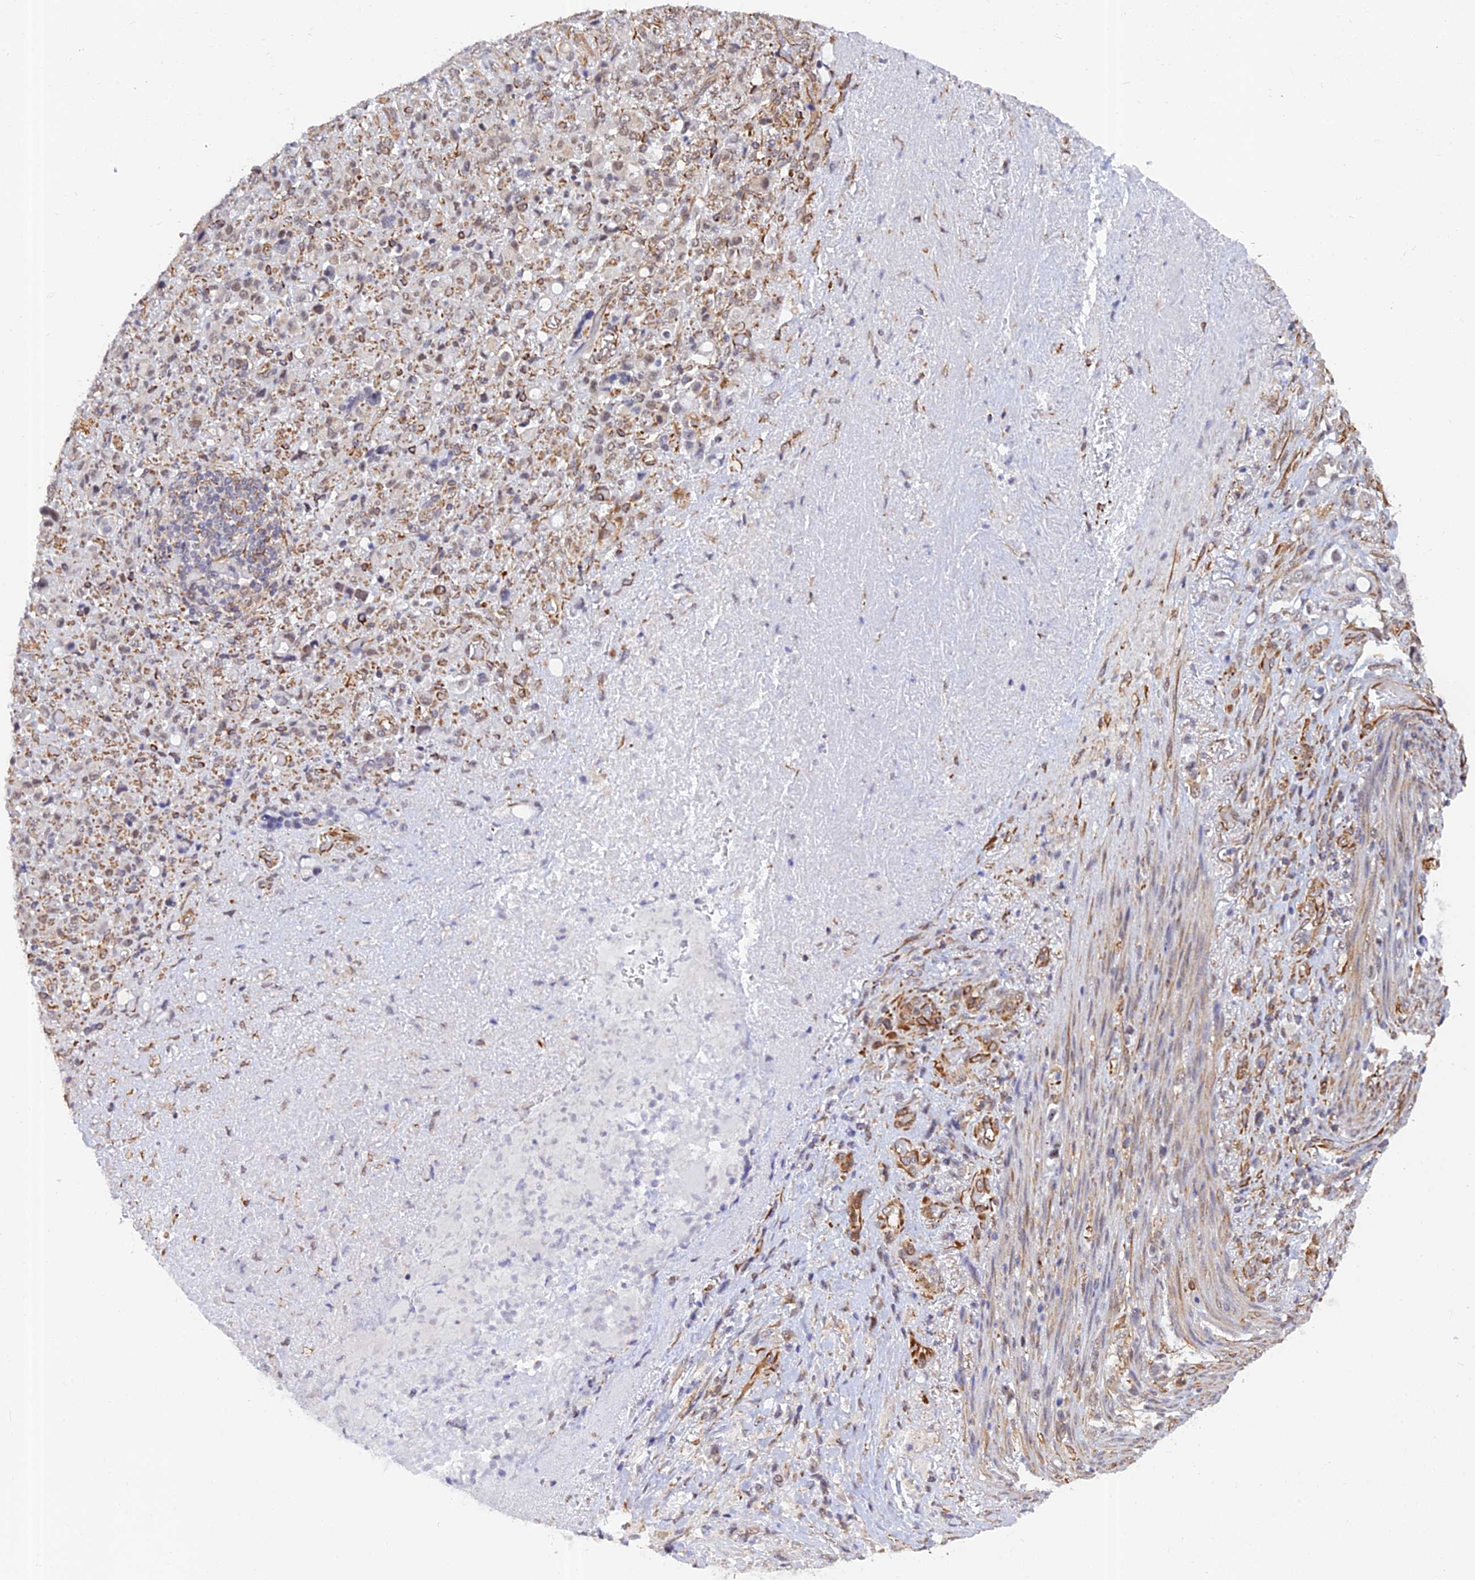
{"staining": {"intensity": "weak", "quantity": "<25%", "location": "nuclear"}, "tissue": "stomach cancer", "cell_type": "Tumor cells", "image_type": "cancer", "snomed": [{"axis": "morphology", "description": "Normal tissue, NOS"}, {"axis": "morphology", "description": "Adenocarcinoma, NOS"}, {"axis": "topography", "description": "Stomach"}], "caption": "The micrograph demonstrates no staining of tumor cells in stomach cancer.", "gene": "PAGR1", "patient": {"sex": "female", "age": 79}}